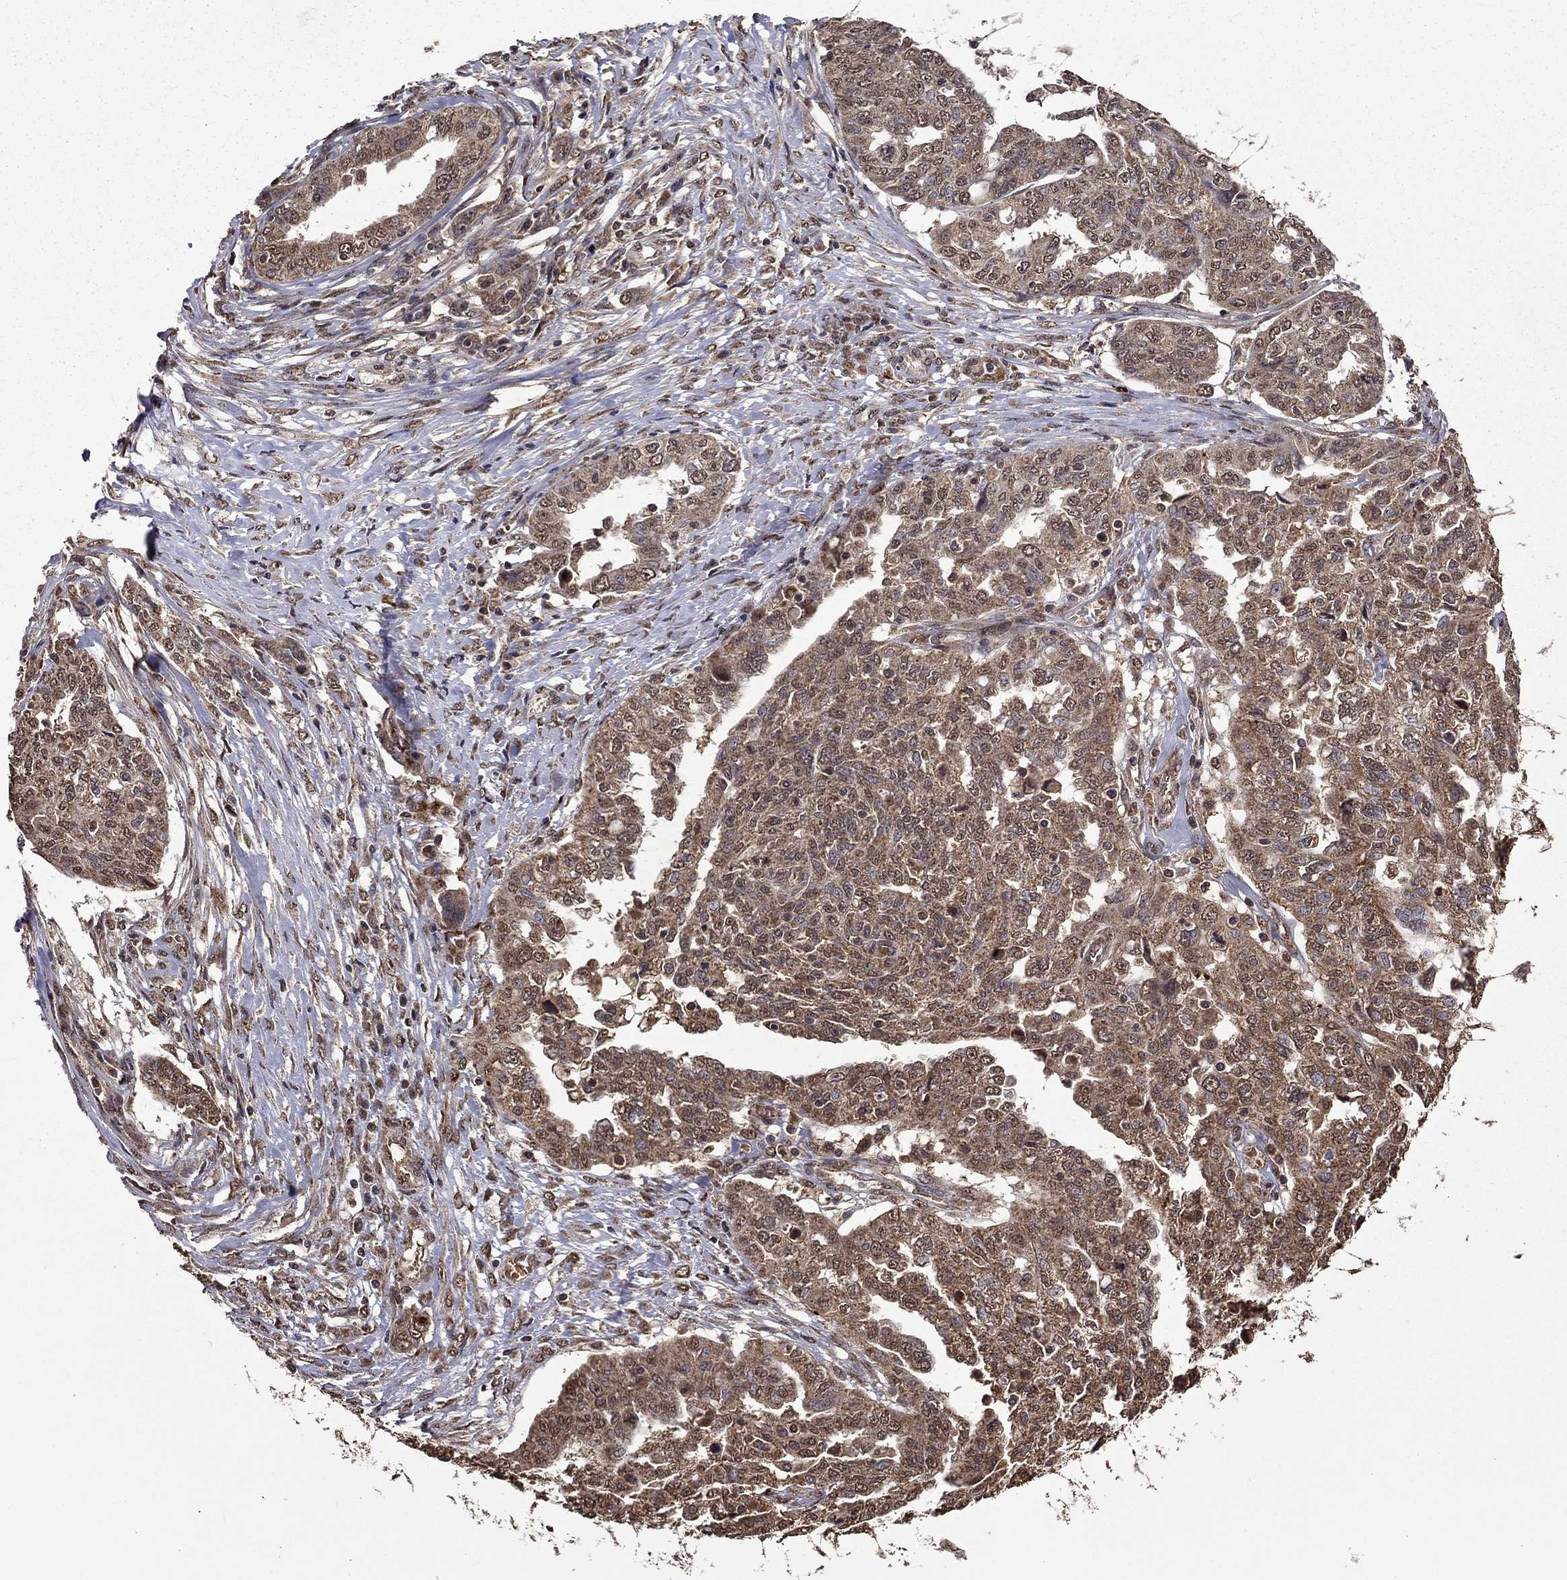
{"staining": {"intensity": "moderate", "quantity": ">75%", "location": "cytoplasmic/membranous"}, "tissue": "ovarian cancer", "cell_type": "Tumor cells", "image_type": "cancer", "snomed": [{"axis": "morphology", "description": "Cystadenocarcinoma, serous, NOS"}, {"axis": "topography", "description": "Ovary"}], "caption": "Serous cystadenocarcinoma (ovarian) was stained to show a protein in brown. There is medium levels of moderate cytoplasmic/membranous expression in about >75% of tumor cells.", "gene": "ITM2B", "patient": {"sex": "female", "age": 67}}